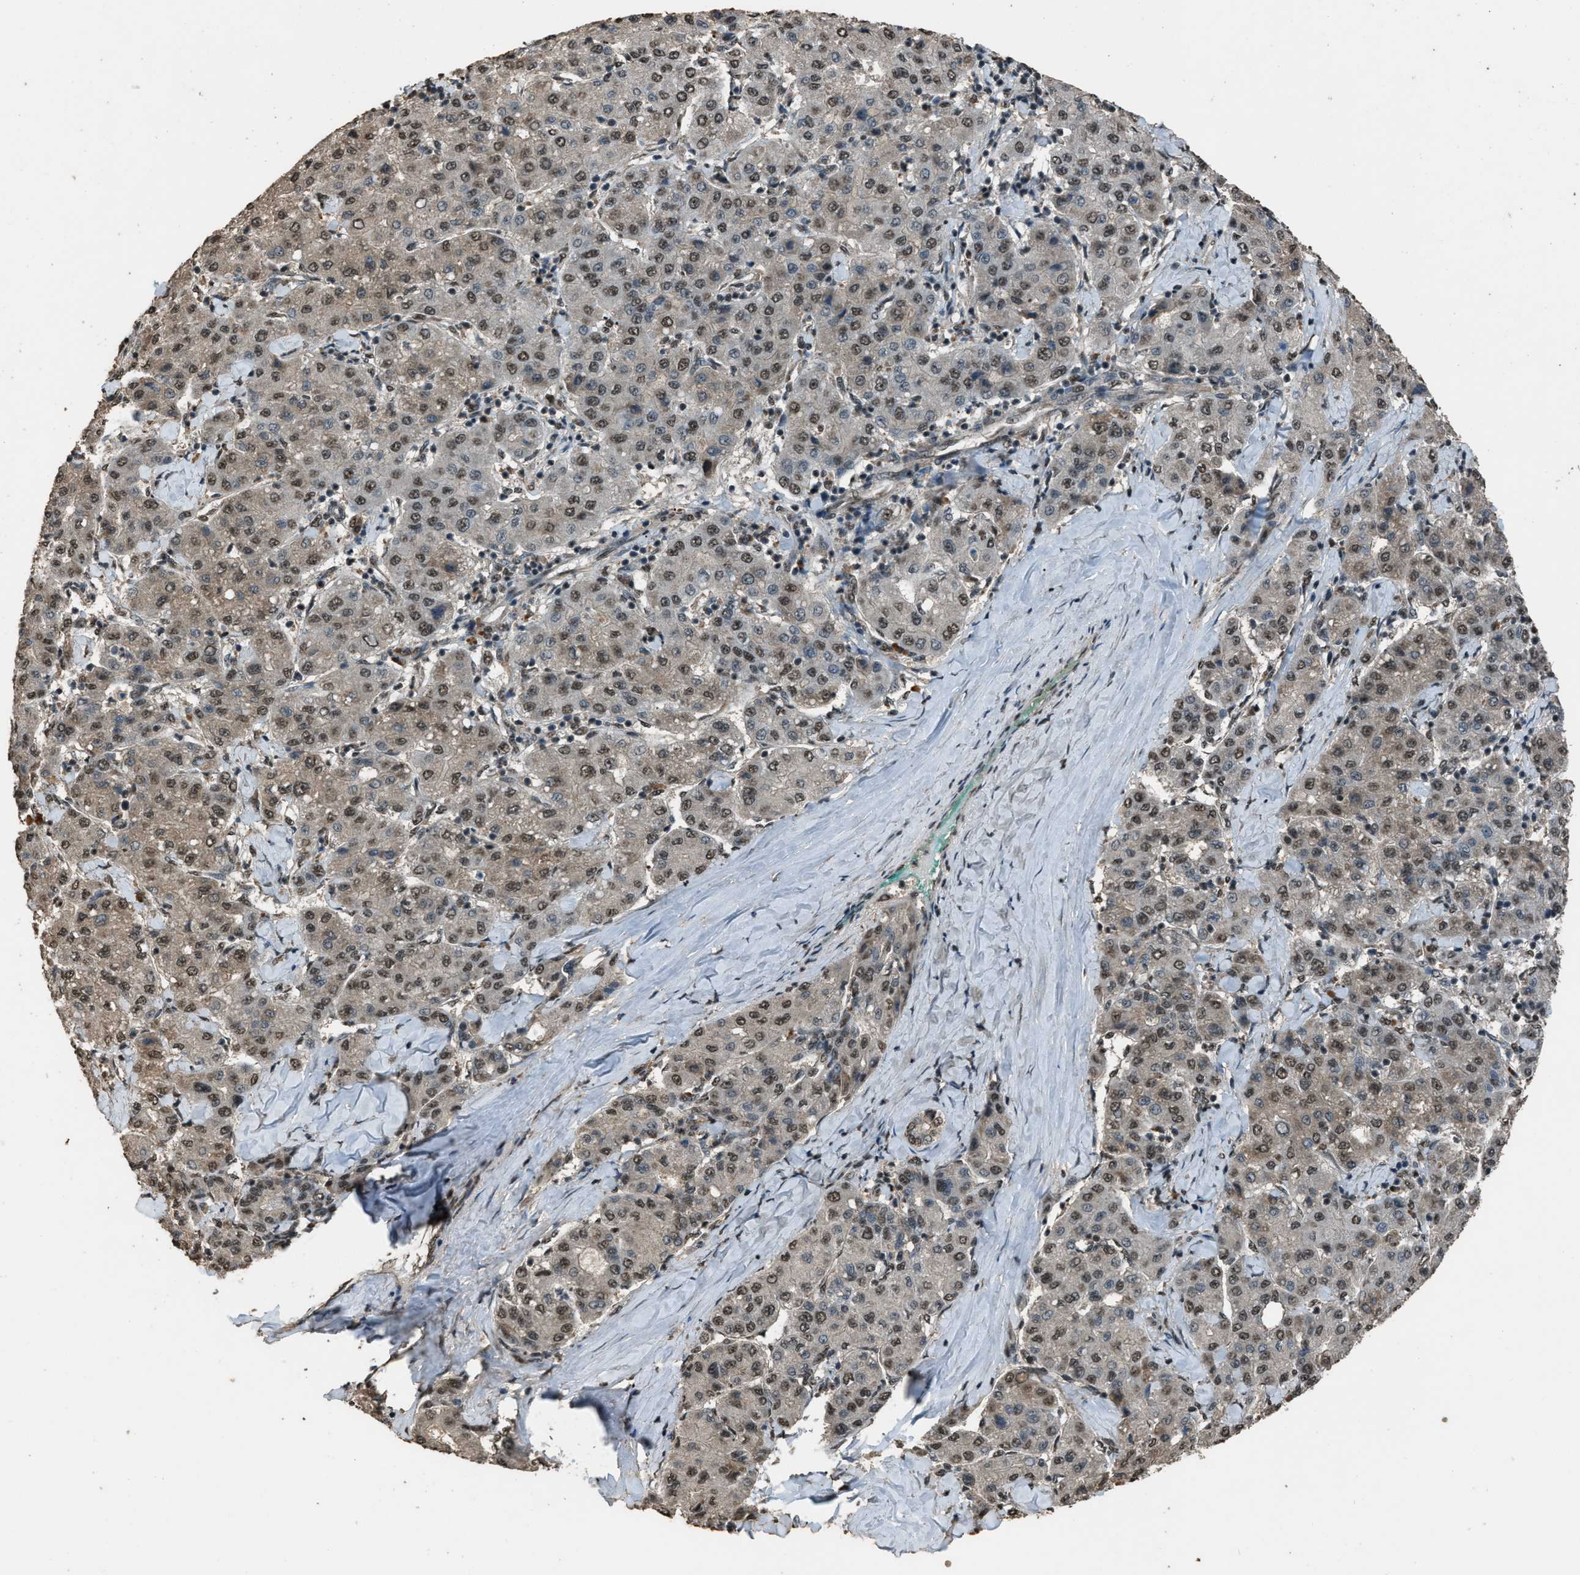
{"staining": {"intensity": "moderate", "quantity": ">75%", "location": "nuclear"}, "tissue": "liver cancer", "cell_type": "Tumor cells", "image_type": "cancer", "snomed": [{"axis": "morphology", "description": "Carcinoma, Hepatocellular, NOS"}, {"axis": "topography", "description": "Liver"}], "caption": "Liver cancer stained with a brown dye reveals moderate nuclear positive positivity in approximately >75% of tumor cells.", "gene": "SERTAD2", "patient": {"sex": "male", "age": 65}}